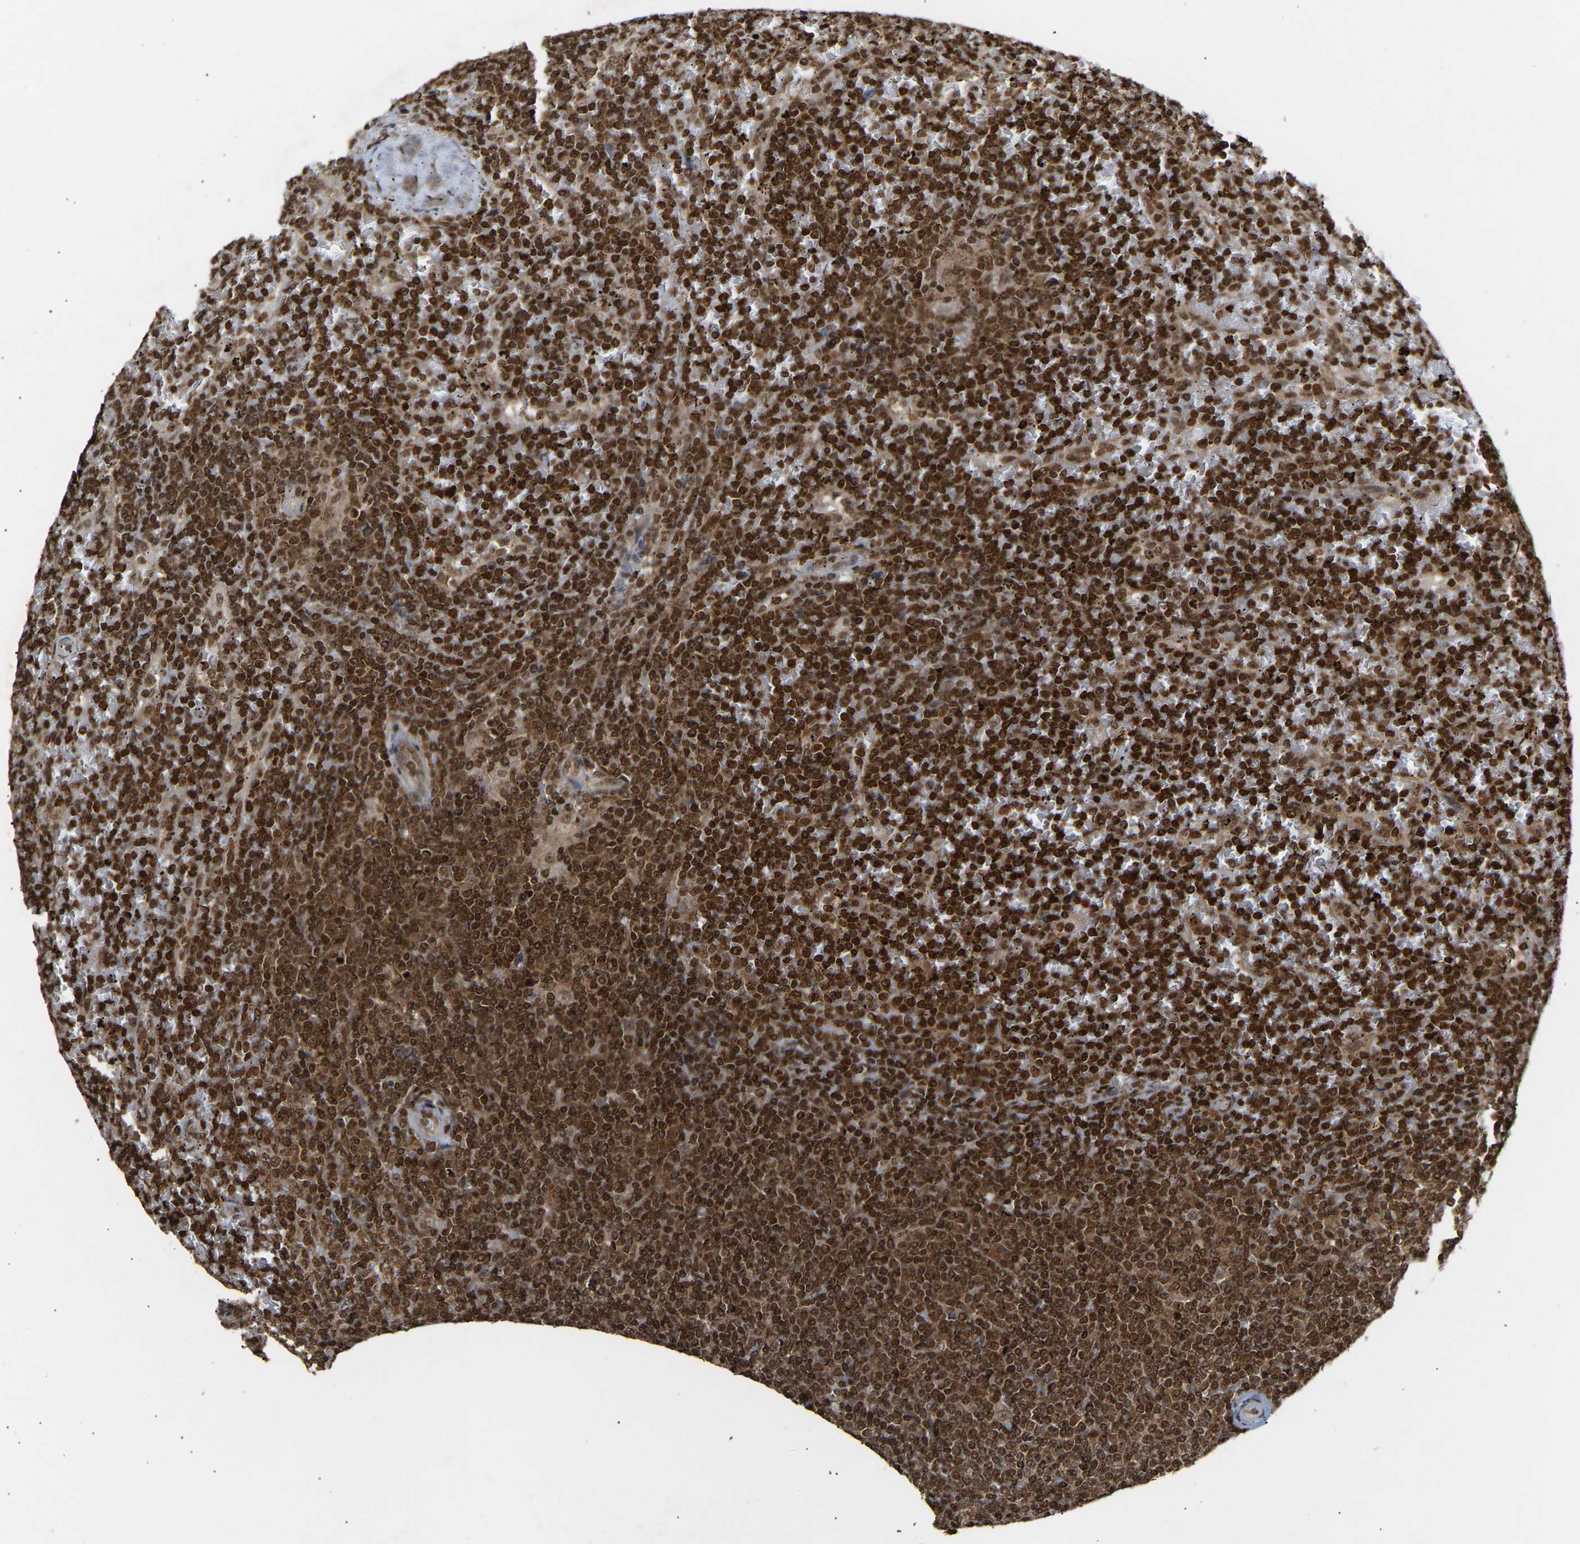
{"staining": {"intensity": "strong", "quantity": ">75%", "location": "nuclear"}, "tissue": "lymphoma", "cell_type": "Tumor cells", "image_type": "cancer", "snomed": [{"axis": "morphology", "description": "Malignant lymphoma, non-Hodgkin's type, Low grade"}, {"axis": "topography", "description": "Spleen"}], "caption": "Lymphoma stained for a protein demonstrates strong nuclear positivity in tumor cells. (DAB IHC, brown staining for protein, blue staining for nuclei).", "gene": "ALYREF", "patient": {"sex": "female", "age": 19}}